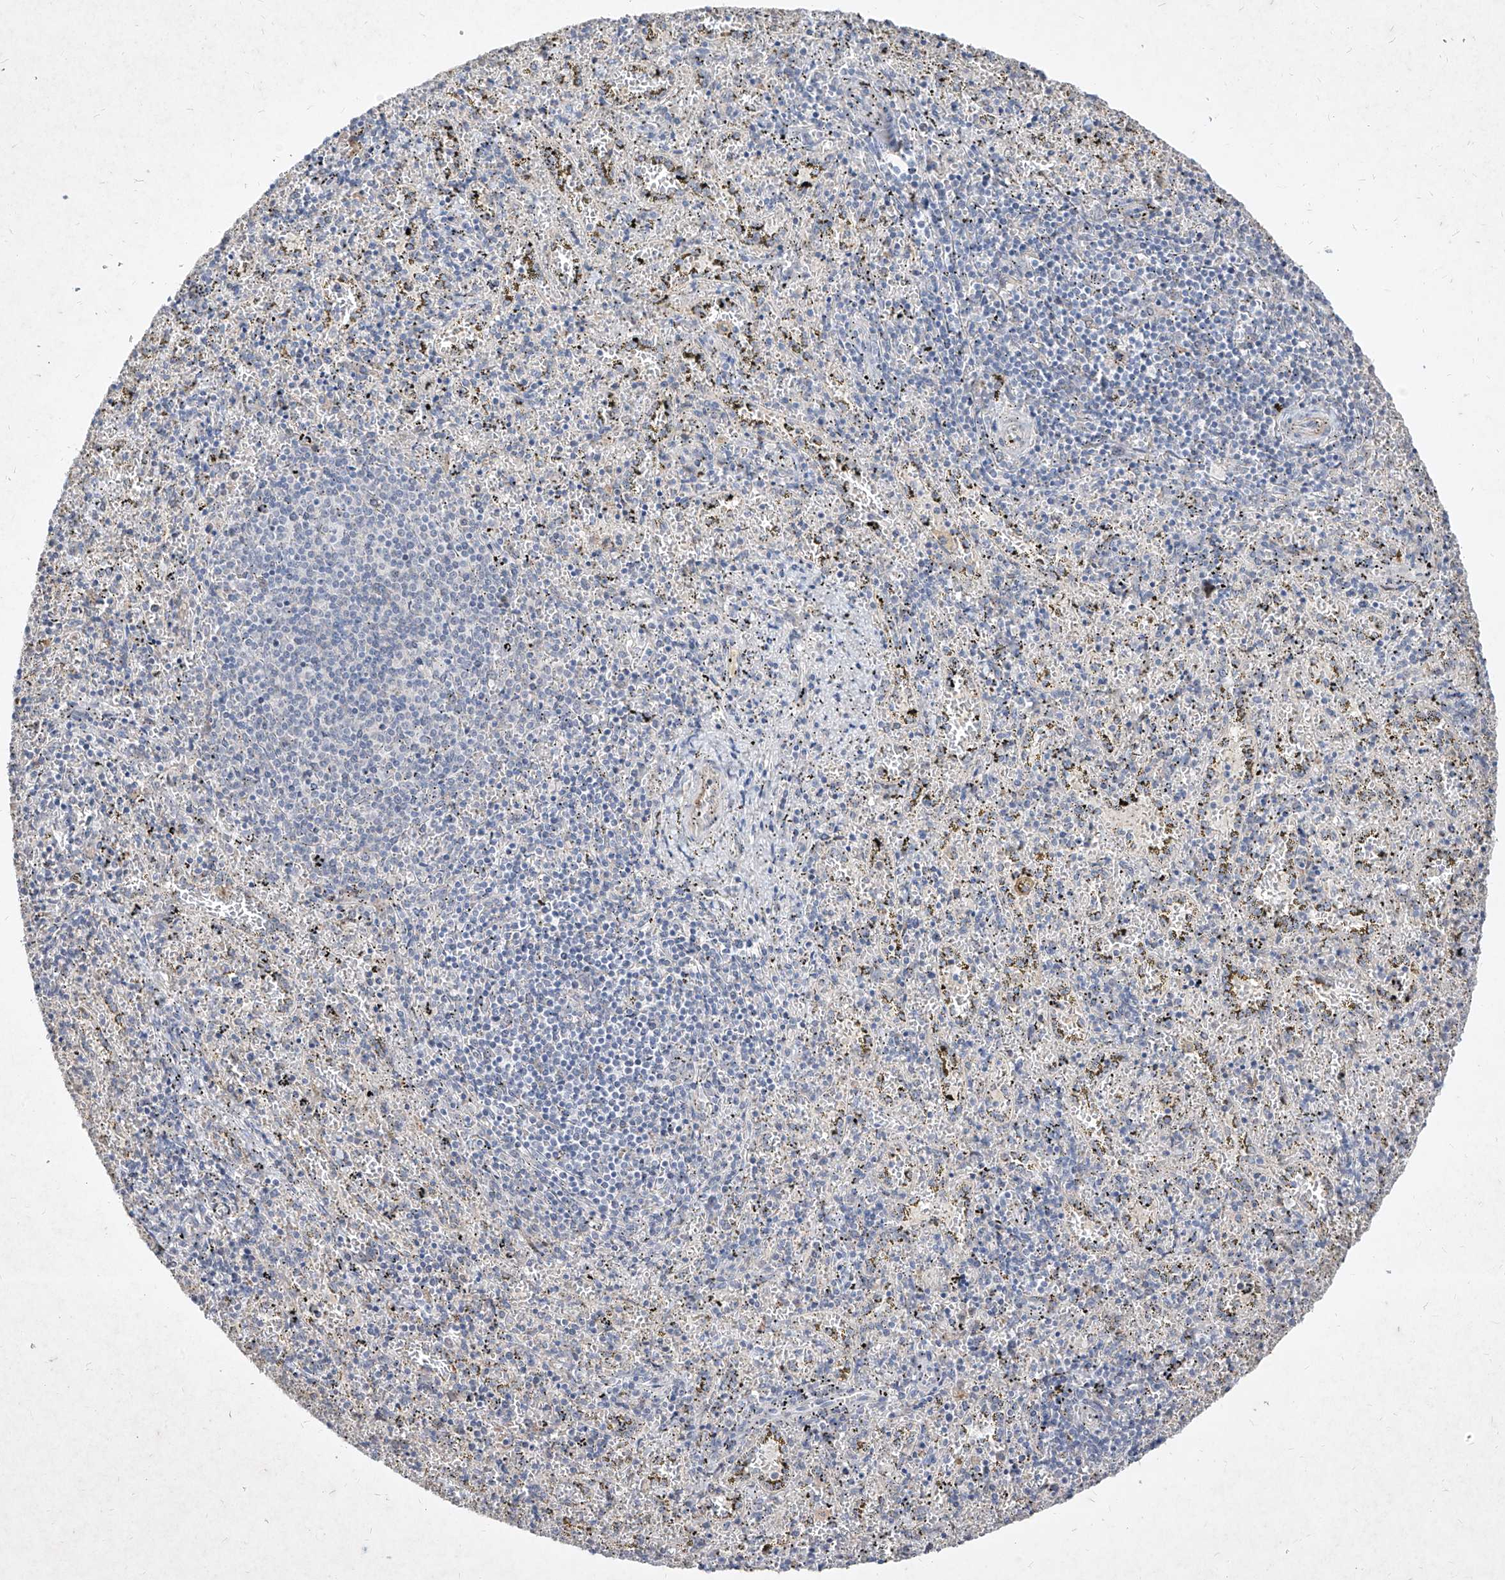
{"staining": {"intensity": "negative", "quantity": "none", "location": "none"}, "tissue": "spleen", "cell_type": "Cells in red pulp", "image_type": "normal", "snomed": [{"axis": "morphology", "description": "Normal tissue, NOS"}, {"axis": "topography", "description": "Spleen"}], "caption": "Immunohistochemical staining of normal spleen displays no significant positivity in cells in red pulp.", "gene": "C4A", "patient": {"sex": "male", "age": 11}}